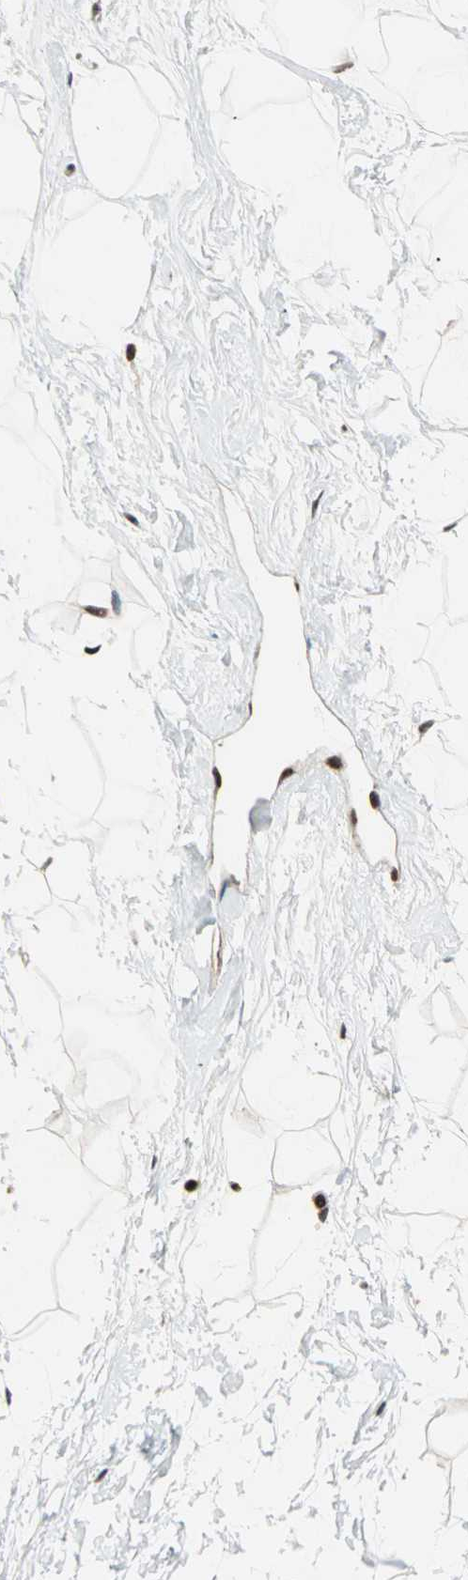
{"staining": {"intensity": "strong", "quantity": ">75%", "location": "nuclear"}, "tissue": "breast", "cell_type": "Adipocytes", "image_type": "normal", "snomed": [{"axis": "morphology", "description": "Normal tissue, NOS"}, {"axis": "topography", "description": "Breast"}], "caption": "Adipocytes exhibit high levels of strong nuclear positivity in about >75% of cells in unremarkable human breast.", "gene": "ZNF44", "patient": {"sex": "female", "age": 23}}